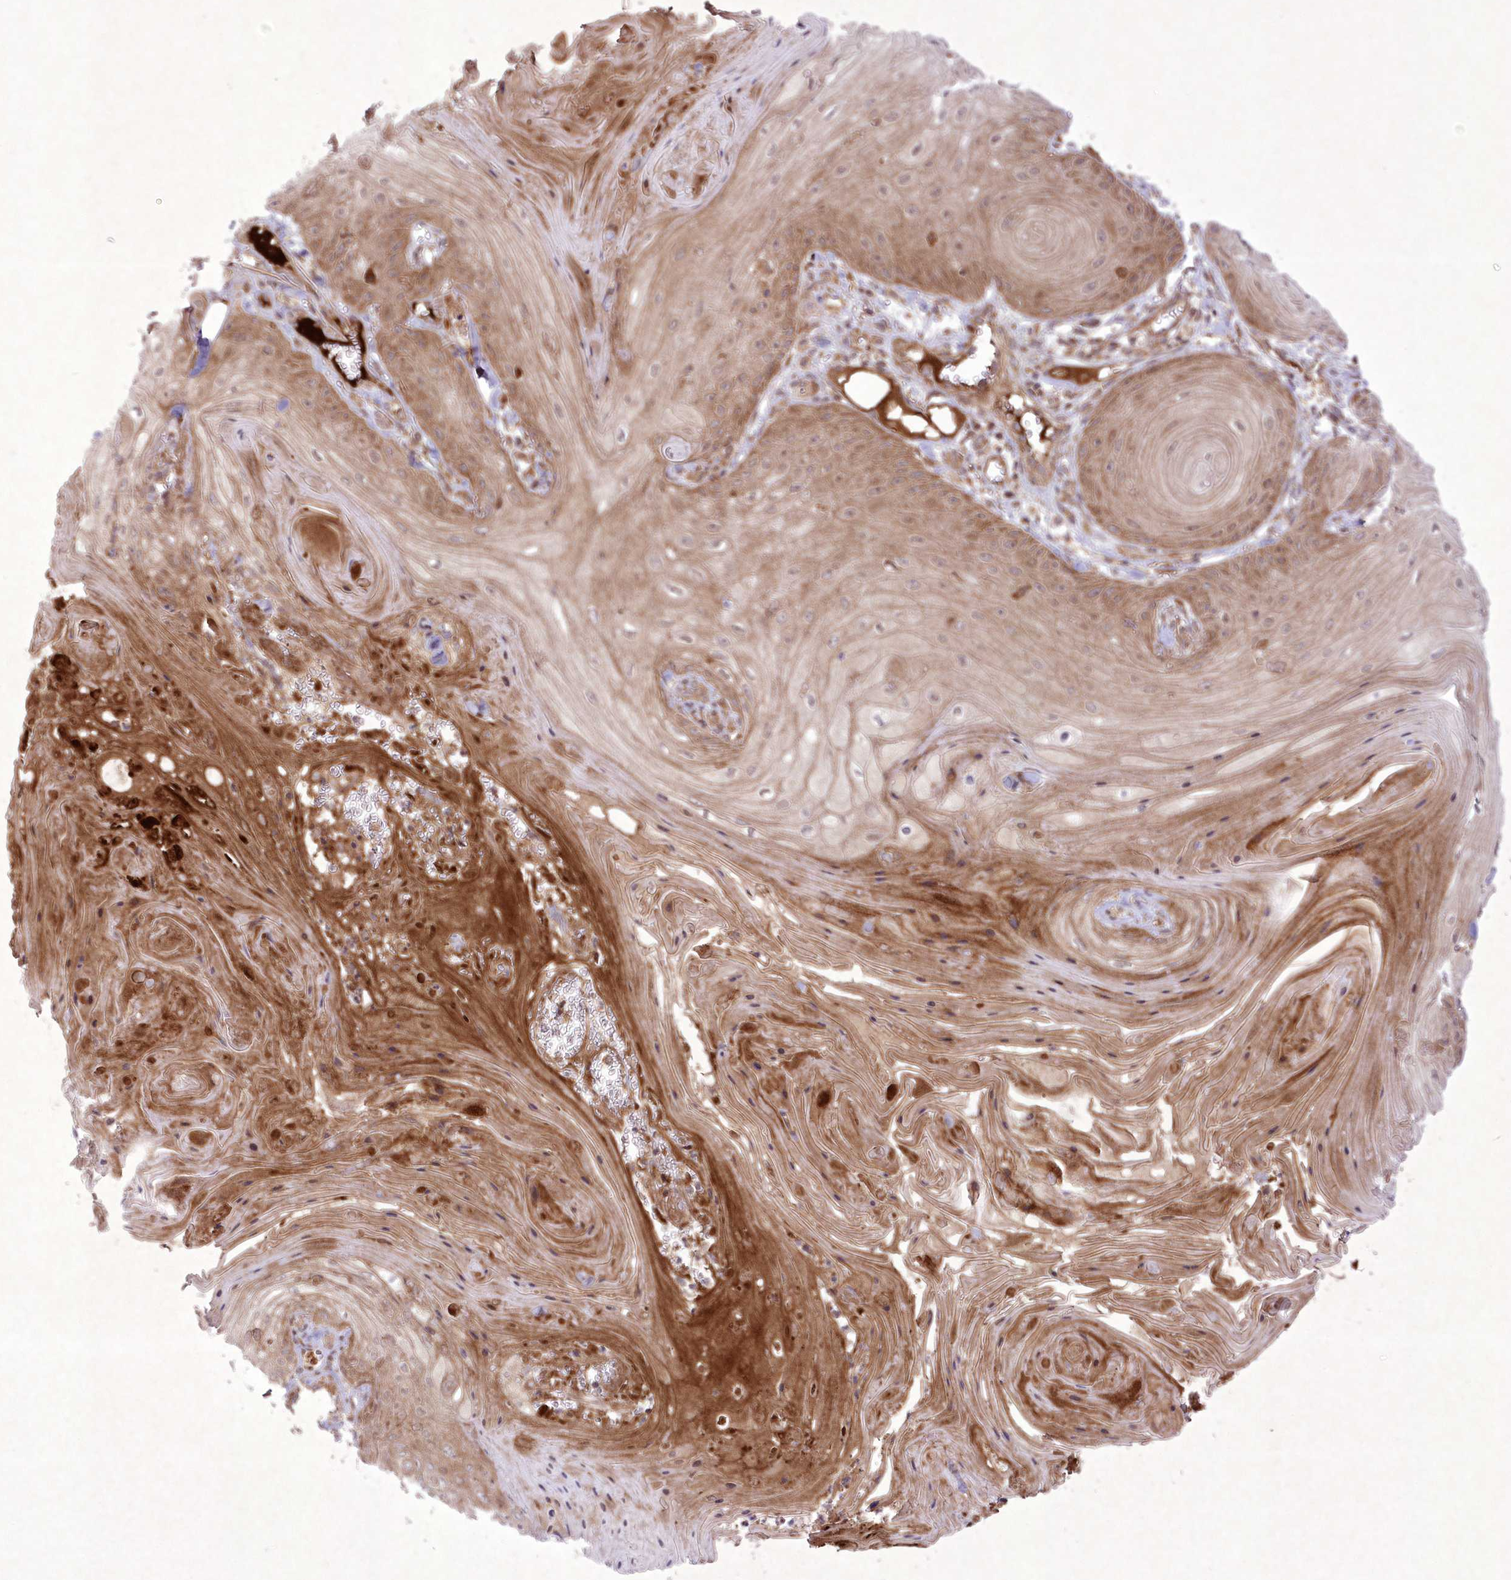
{"staining": {"intensity": "moderate", "quantity": "25%-75%", "location": "cytoplasmic/membranous"}, "tissue": "skin cancer", "cell_type": "Tumor cells", "image_type": "cancer", "snomed": [{"axis": "morphology", "description": "Squamous cell carcinoma, NOS"}, {"axis": "topography", "description": "Skin"}], "caption": "IHC (DAB) staining of skin cancer reveals moderate cytoplasmic/membranous protein staining in approximately 25%-75% of tumor cells.", "gene": "APOM", "patient": {"sex": "male", "age": 74}}